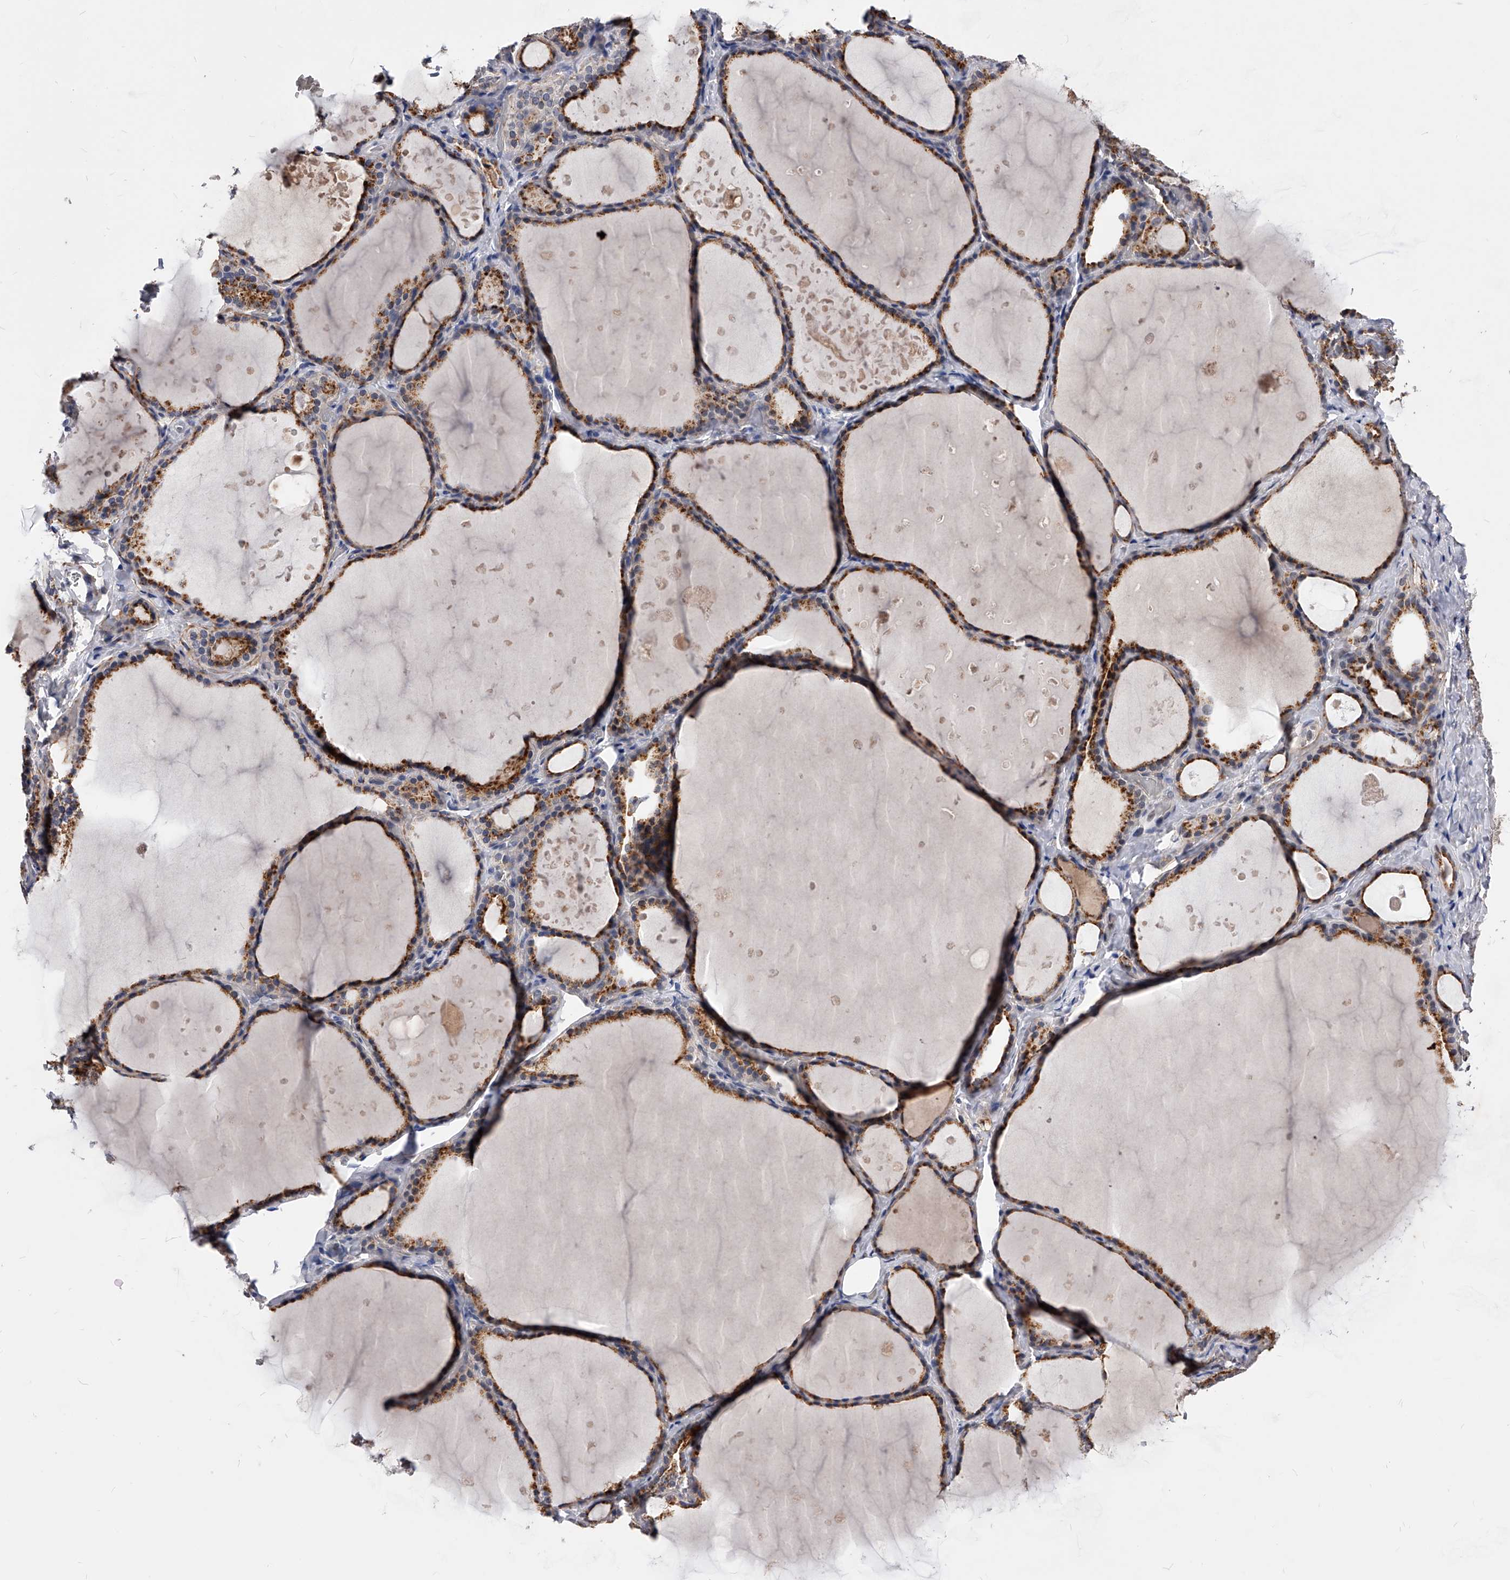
{"staining": {"intensity": "moderate", "quantity": "25%-75%", "location": "cytoplasmic/membranous"}, "tissue": "thyroid gland", "cell_type": "Glandular cells", "image_type": "normal", "snomed": [{"axis": "morphology", "description": "Normal tissue, NOS"}, {"axis": "topography", "description": "Thyroid gland"}], "caption": "Immunohistochemical staining of benign human thyroid gland displays medium levels of moderate cytoplasmic/membranous positivity in approximately 25%-75% of glandular cells. (Stains: DAB in brown, nuclei in blue, Microscopy: brightfield microscopy at high magnification).", "gene": "ZNF529", "patient": {"sex": "female", "age": 44}}